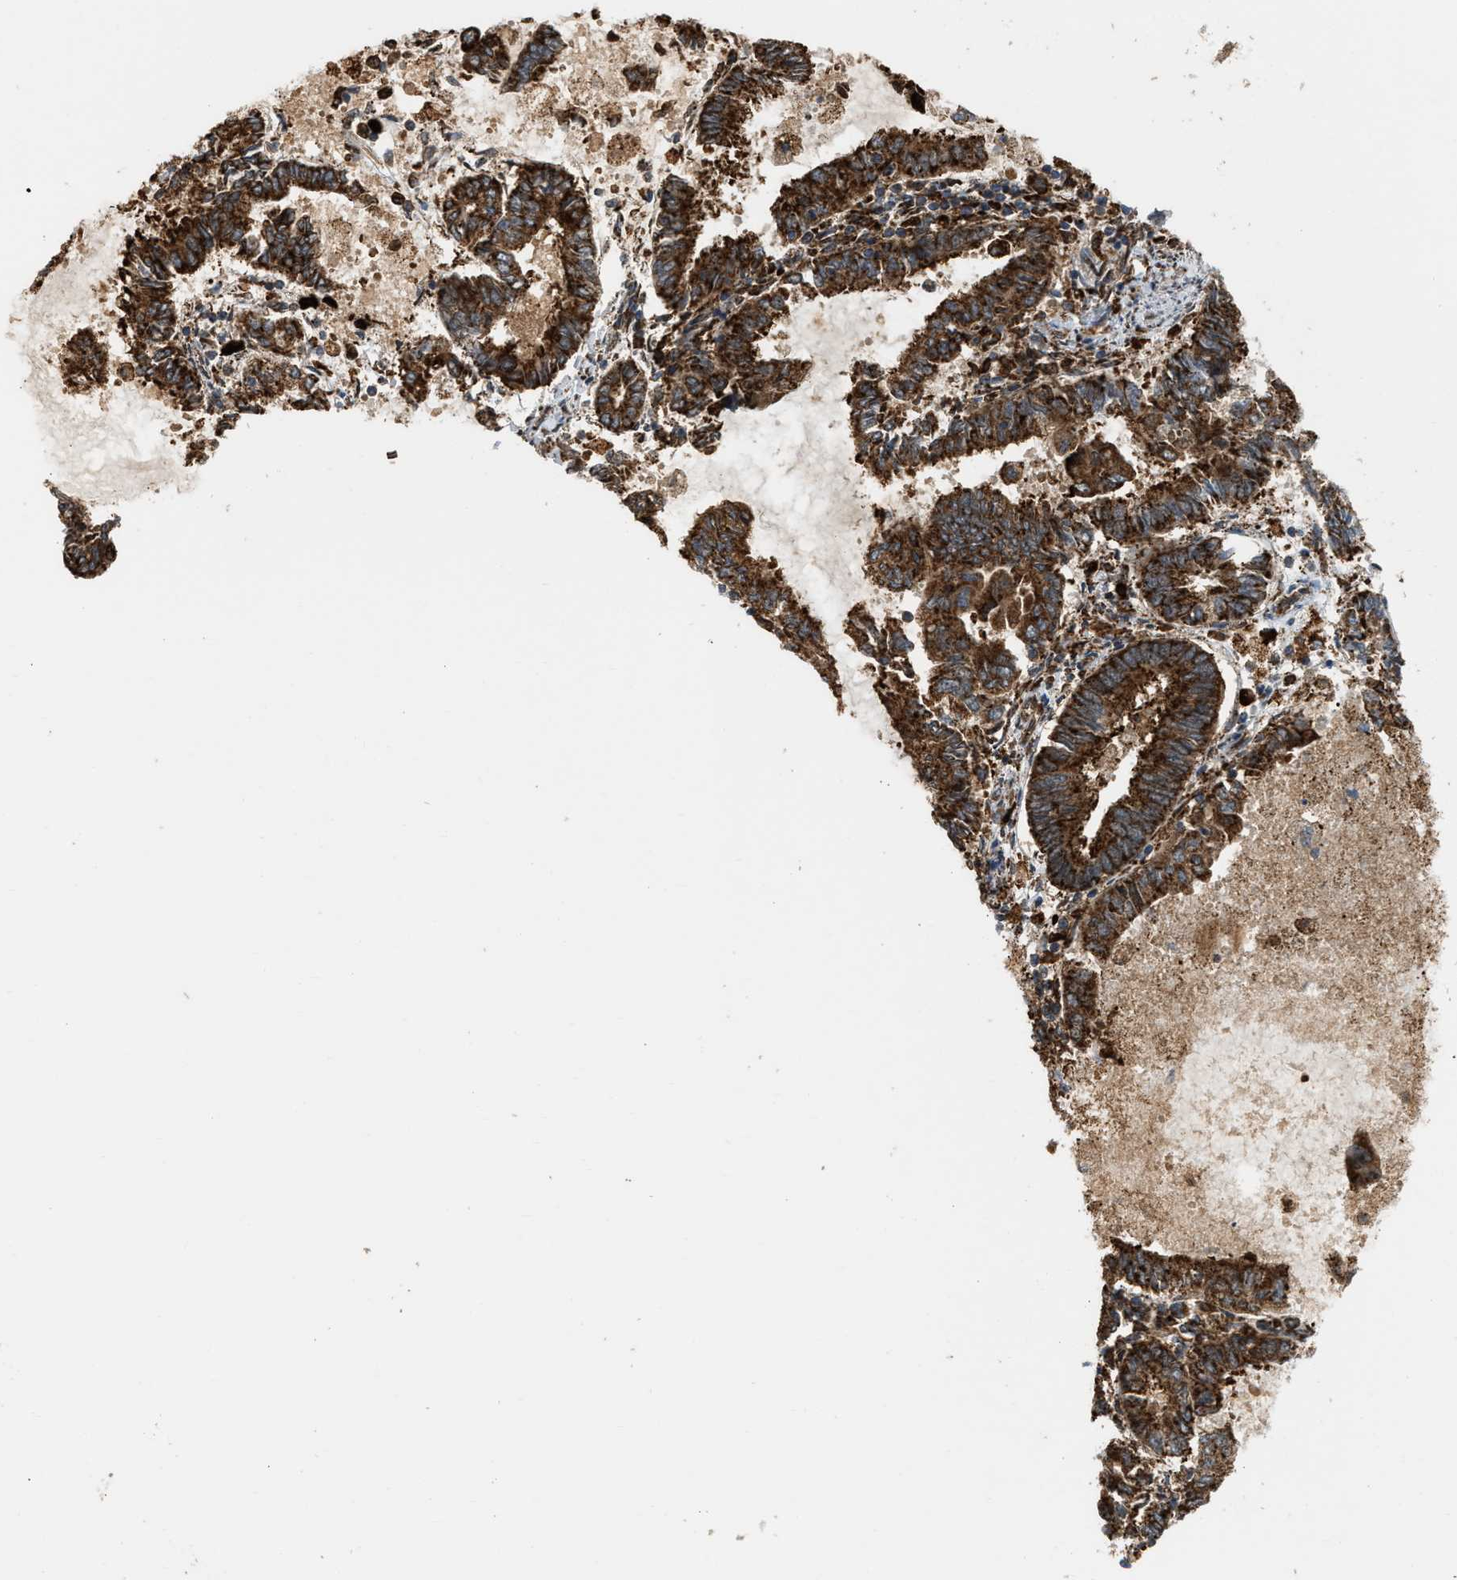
{"staining": {"intensity": "strong", "quantity": ">75%", "location": "cytoplasmic/membranous"}, "tissue": "endometrial cancer", "cell_type": "Tumor cells", "image_type": "cancer", "snomed": [{"axis": "morphology", "description": "Adenocarcinoma, NOS"}, {"axis": "topography", "description": "Endometrium"}], "caption": "Protein expression analysis of human adenocarcinoma (endometrial) reveals strong cytoplasmic/membranous expression in approximately >75% of tumor cells.", "gene": "BAIAP2L1", "patient": {"sex": "female", "age": 86}}